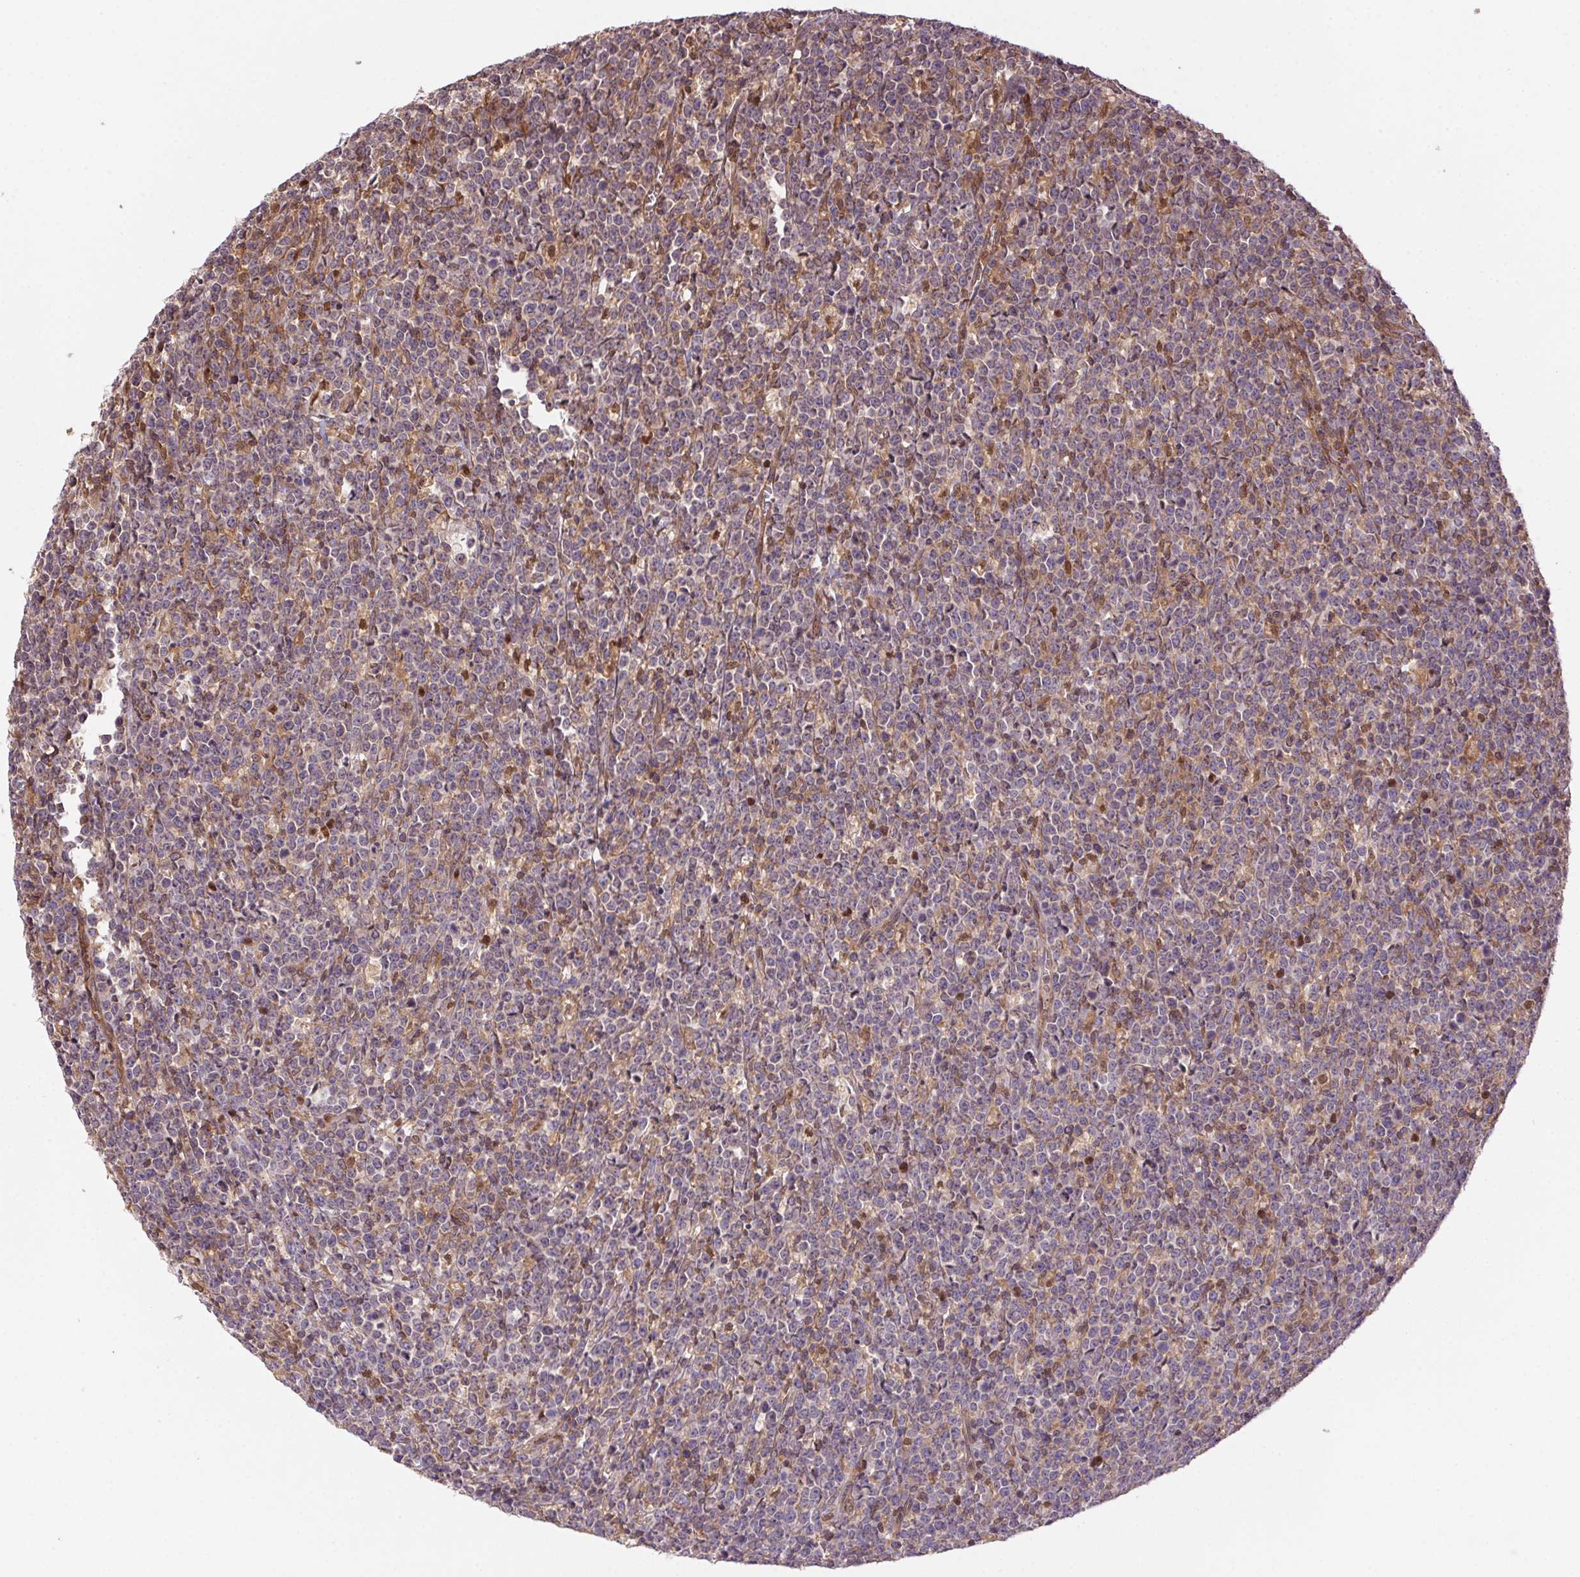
{"staining": {"intensity": "negative", "quantity": "none", "location": "none"}, "tissue": "lymphoma", "cell_type": "Tumor cells", "image_type": "cancer", "snomed": [{"axis": "morphology", "description": "Malignant lymphoma, non-Hodgkin's type, High grade"}, {"axis": "topography", "description": "Small intestine"}], "caption": "High magnification brightfield microscopy of malignant lymphoma, non-Hodgkin's type (high-grade) stained with DAB (3,3'-diaminobenzidine) (brown) and counterstained with hematoxylin (blue): tumor cells show no significant staining. (Stains: DAB immunohistochemistry with hematoxylin counter stain, Microscopy: brightfield microscopy at high magnification).", "gene": "MEX3D", "patient": {"sex": "female", "age": 56}}